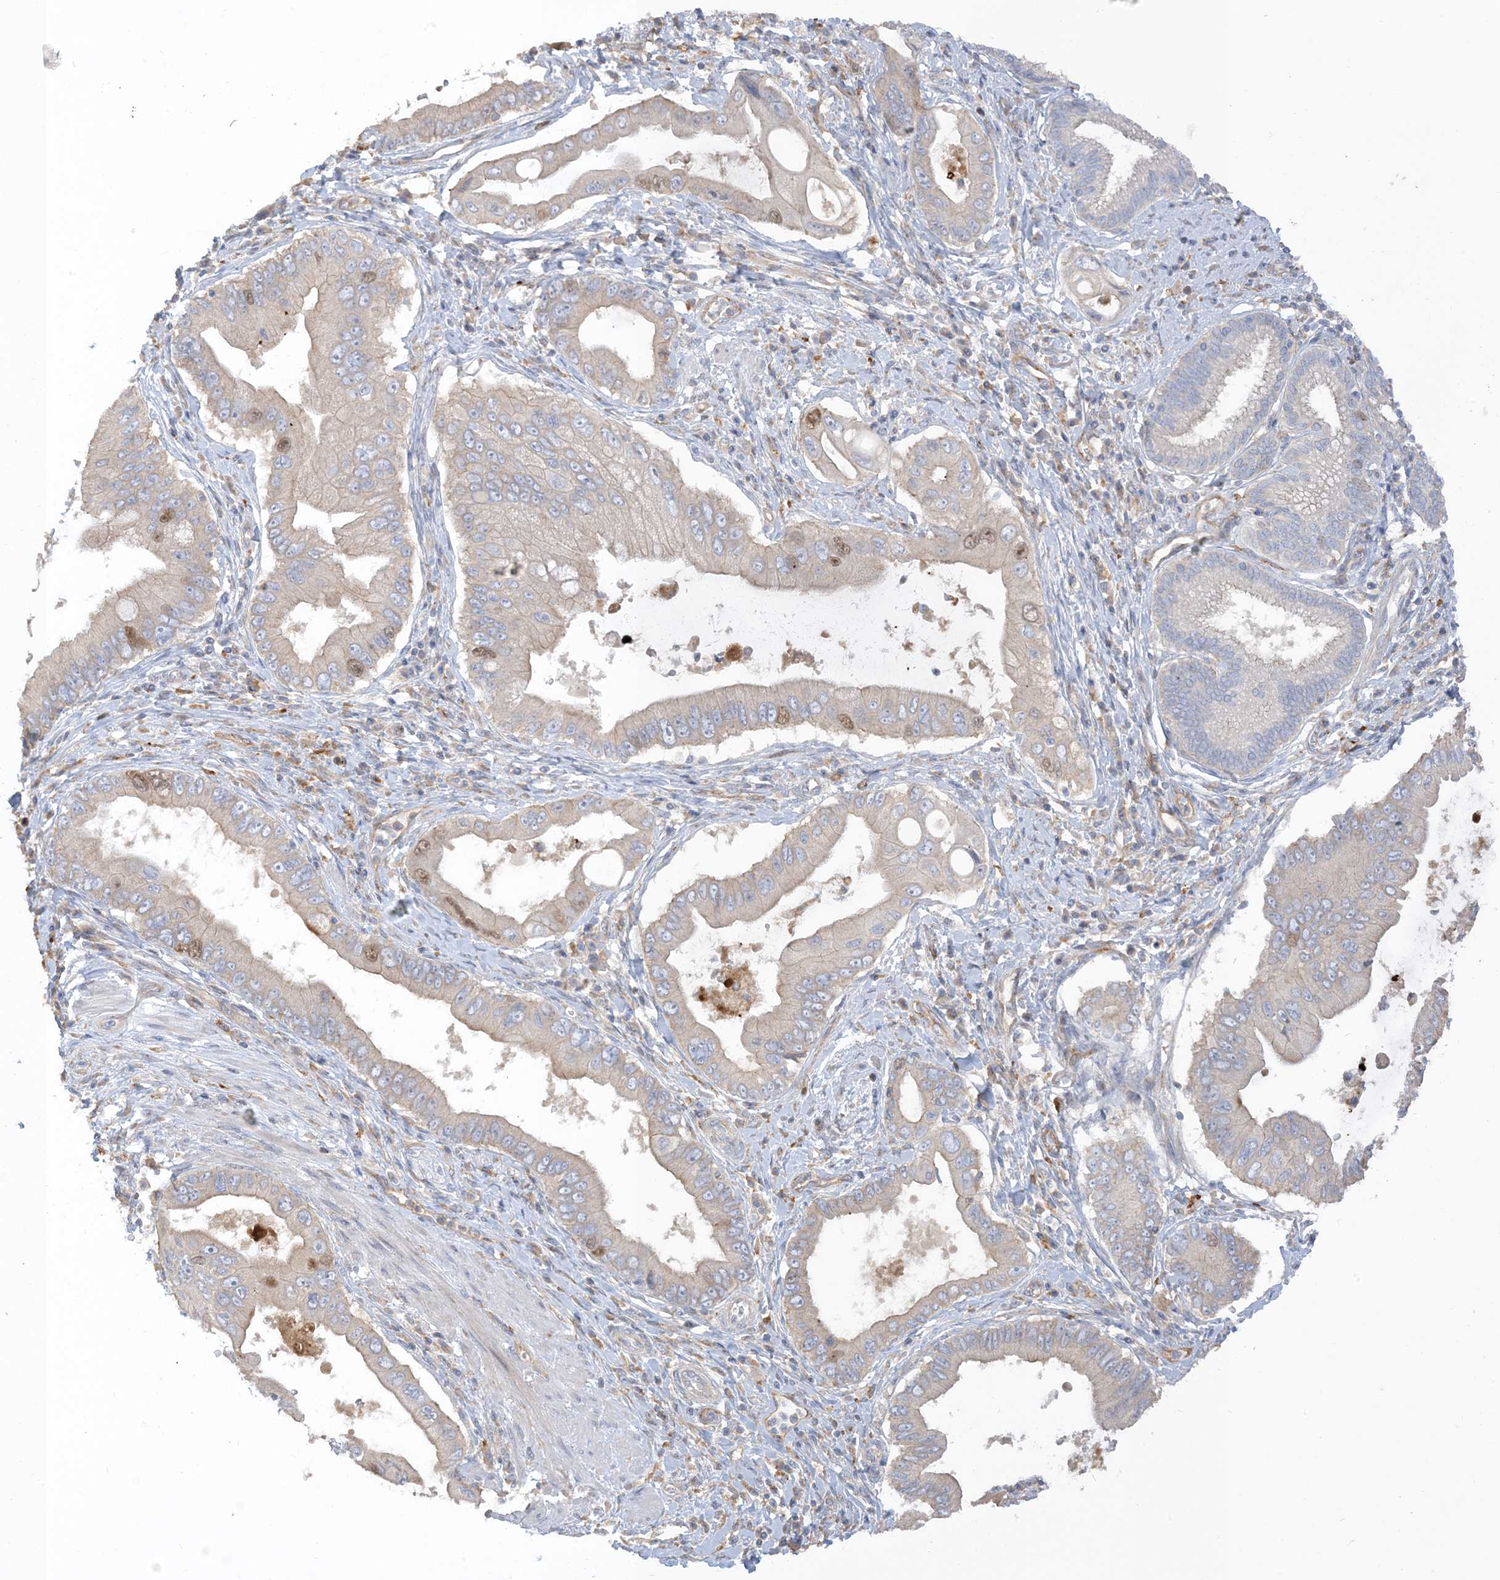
{"staining": {"intensity": "moderate", "quantity": "<25%", "location": "nuclear"}, "tissue": "pancreatic cancer", "cell_type": "Tumor cells", "image_type": "cancer", "snomed": [{"axis": "morphology", "description": "Adenocarcinoma, NOS"}, {"axis": "topography", "description": "Pancreas"}], "caption": "Human pancreatic cancer (adenocarcinoma) stained for a protein (brown) exhibits moderate nuclear positive staining in approximately <25% of tumor cells.", "gene": "PEAR1", "patient": {"sex": "male", "age": 78}}